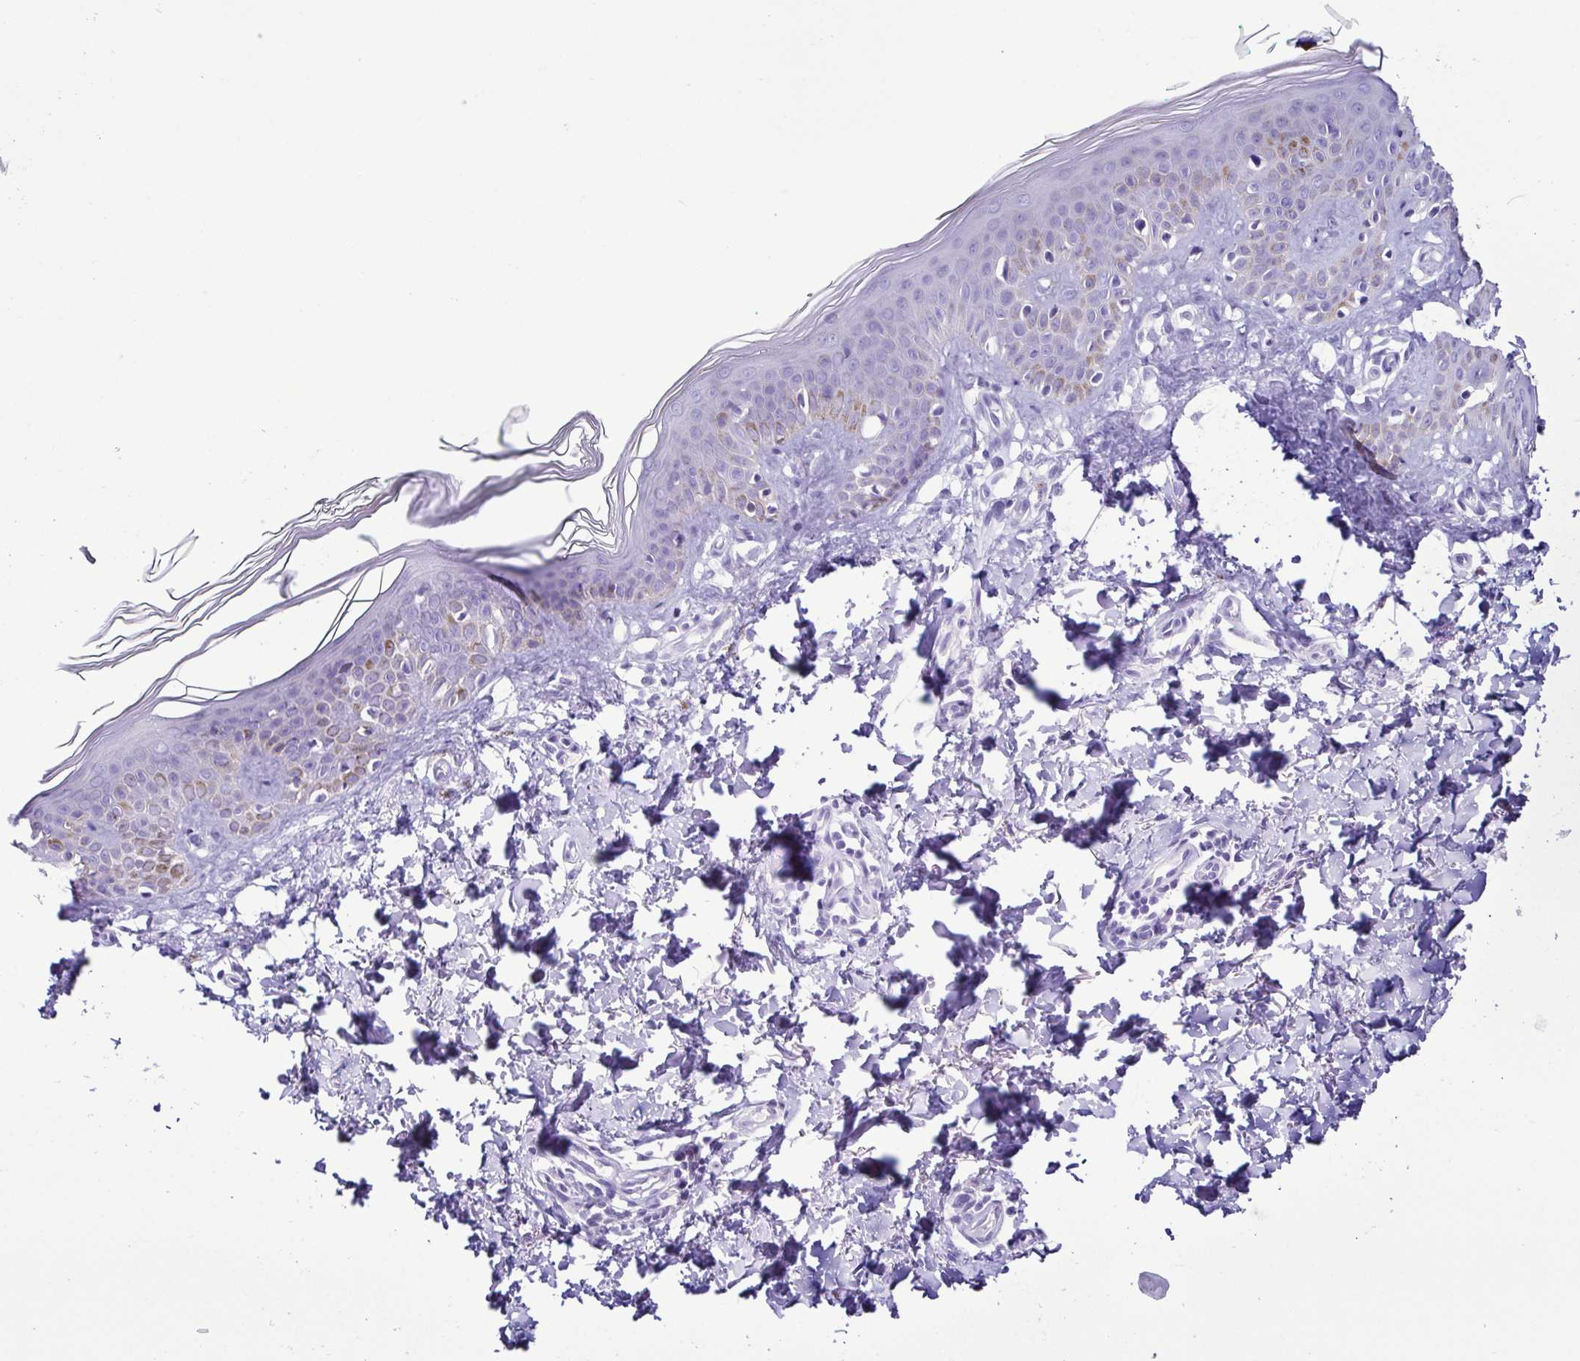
{"staining": {"intensity": "negative", "quantity": "none", "location": "none"}, "tissue": "skin", "cell_type": "Fibroblasts", "image_type": "normal", "snomed": [{"axis": "morphology", "description": "Normal tissue, NOS"}, {"axis": "topography", "description": "Skin"}, {"axis": "topography", "description": "Peripheral nerve tissue"}], "caption": "There is no significant staining in fibroblasts of skin. (Brightfield microscopy of DAB immunohistochemistry at high magnification).", "gene": "SRL", "patient": {"sex": "female", "age": 45}}